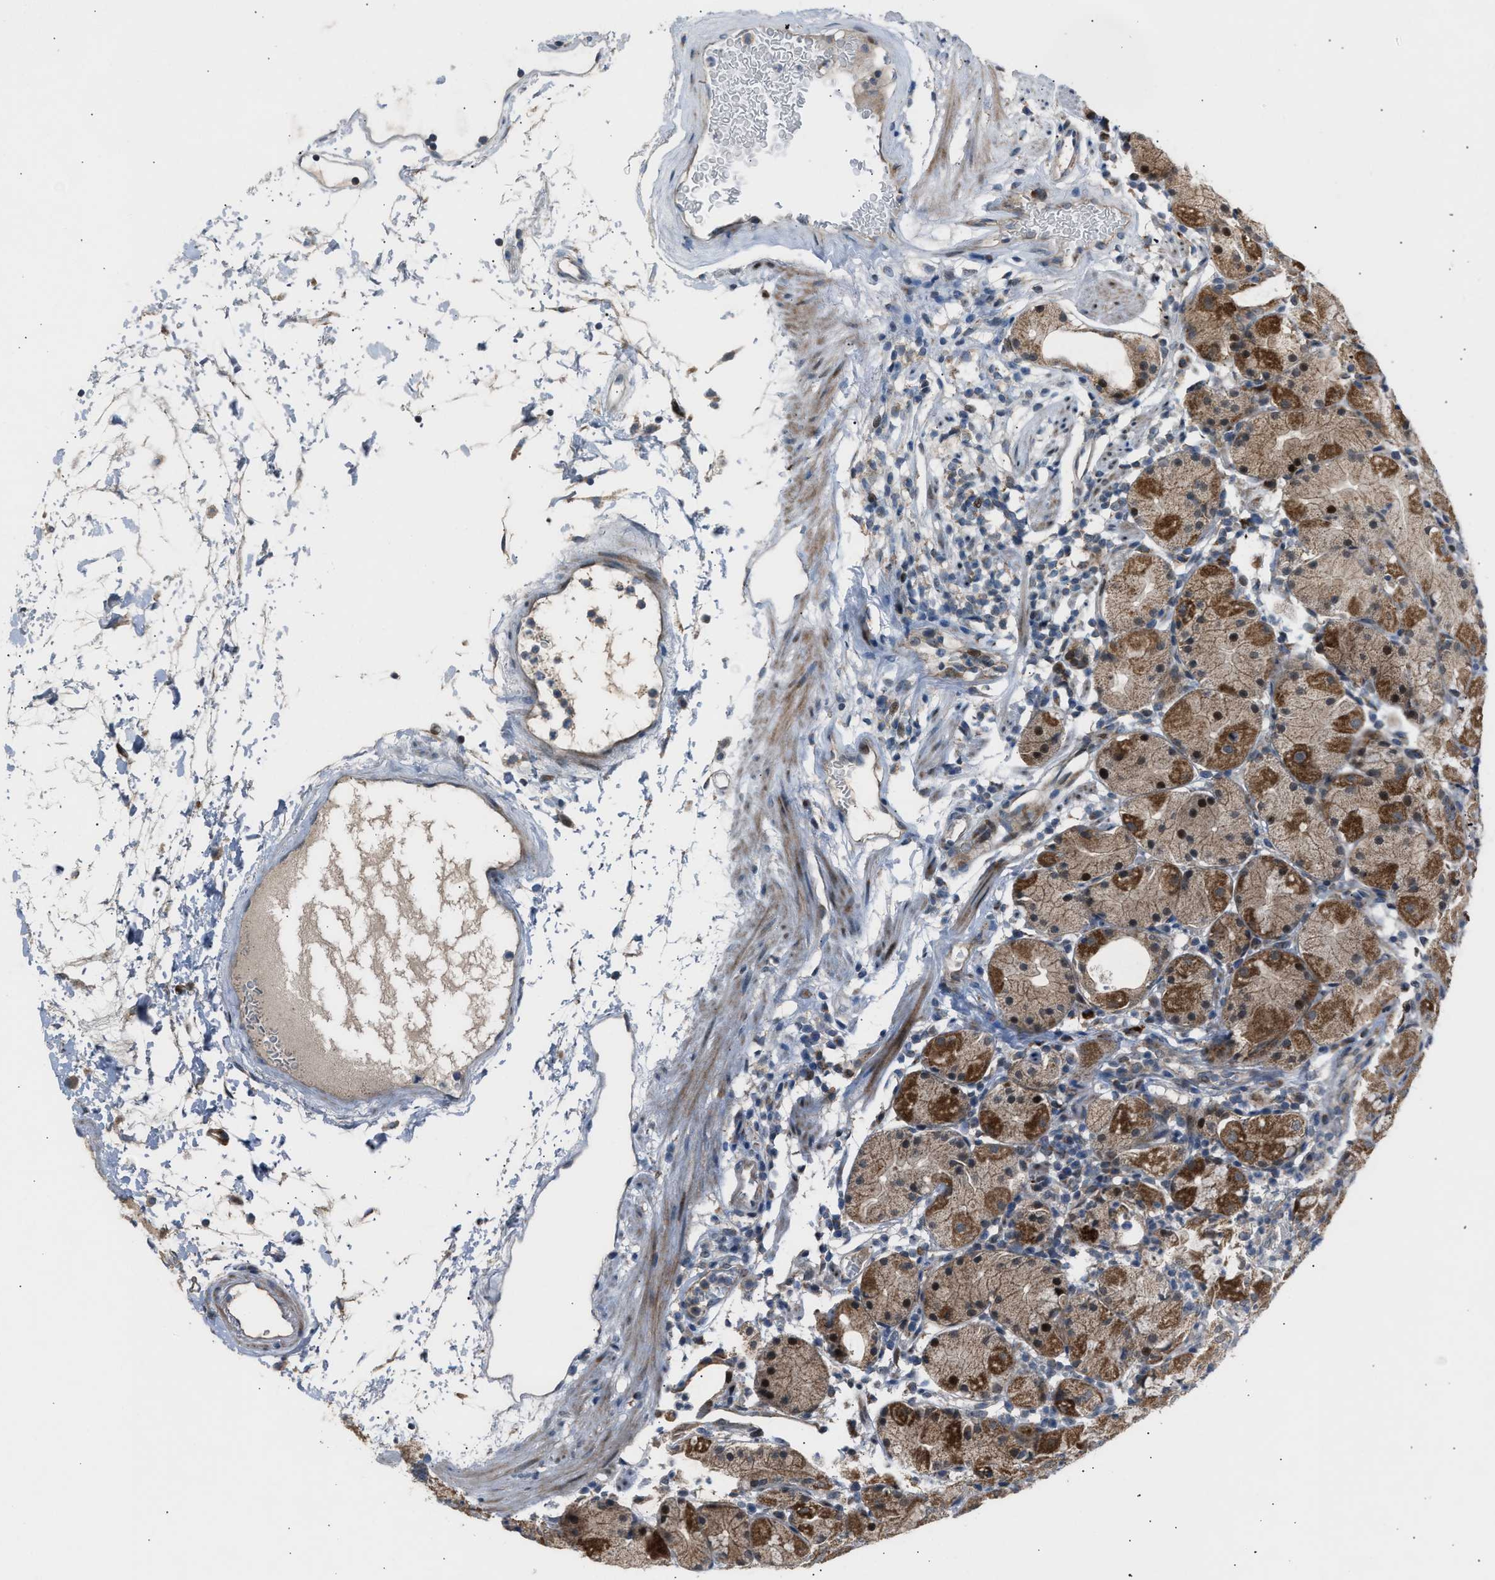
{"staining": {"intensity": "moderate", "quantity": ">75%", "location": "cytoplasmic/membranous,nuclear"}, "tissue": "stomach", "cell_type": "Glandular cells", "image_type": "normal", "snomed": [{"axis": "morphology", "description": "Normal tissue, NOS"}, {"axis": "topography", "description": "Stomach"}, {"axis": "topography", "description": "Stomach, lower"}], "caption": "Stomach stained for a protein demonstrates moderate cytoplasmic/membranous,nuclear positivity in glandular cells. (IHC, brightfield microscopy, high magnification).", "gene": "VPS41", "patient": {"sex": "female", "age": 75}}